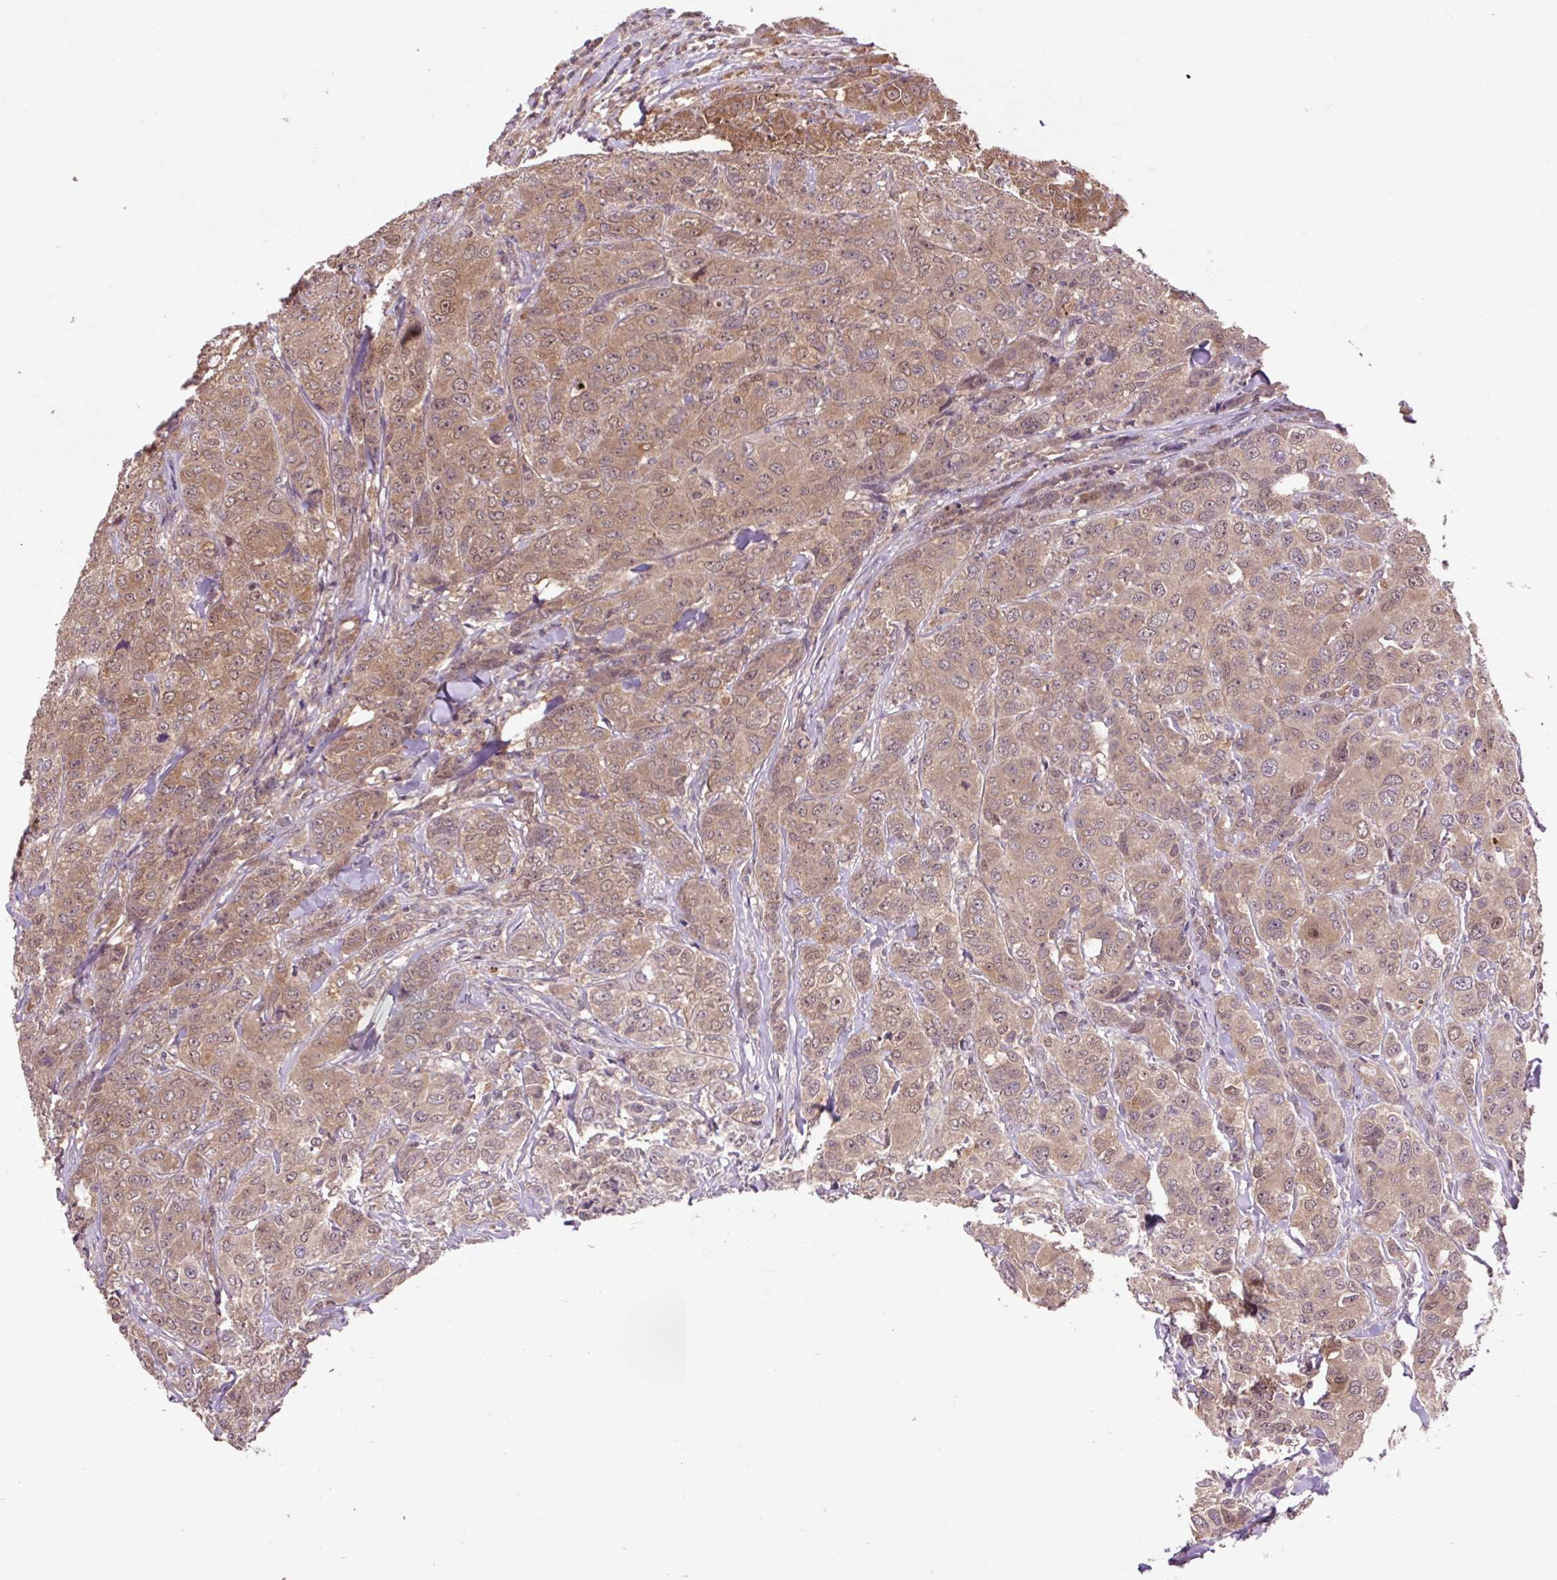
{"staining": {"intensity": "moderate", "quantity": ">75%", "location": "cytoplasmic/membranous"}, "tissue": "breast cancer", "cell_type": "Tumor cells", "image_type": "cancer", "snomed": [{"axis": "morphology", "description": "Duct carcinoma"}, {"axis": "topography", "description": "Breast"}], "caption": "Immunohistochemical staining of human breast cancer (infiltrating ductal carcinoma) reveals medium levels of moderate cytoplasmic/membranous protein expression in about >75% of tumor cells.", "gene": "MMS19", "patient": {"sex": "female", "age": 43}}